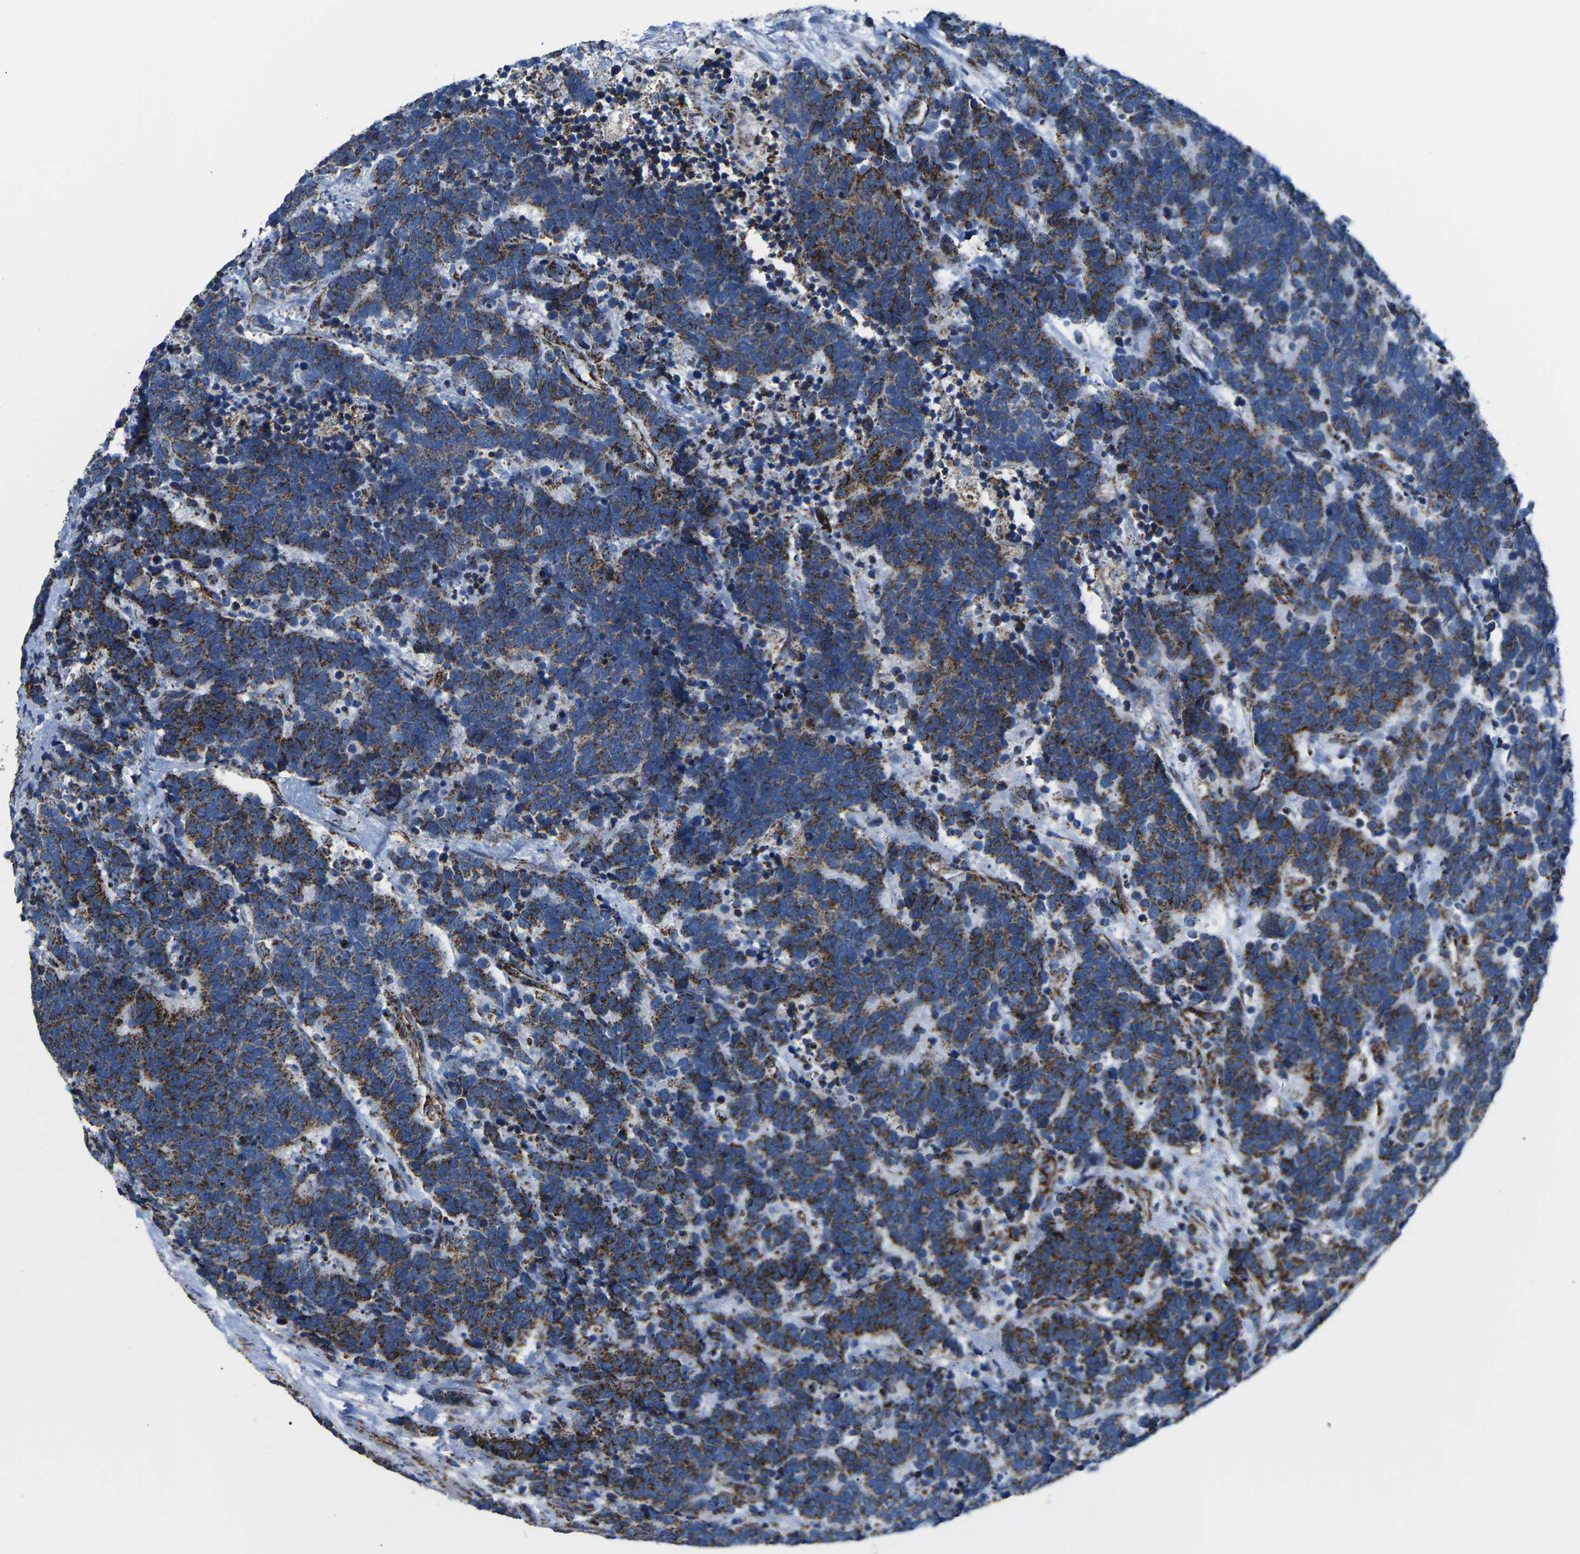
{"staining": {"intensity": "strong", "quantity": "25%-75%", "location": "cytoplasmic/membranous"}, "tissue": "carcinoid", "cell_type": "Tumor cells", "image_type": "cancer", "snomed": [{"axis": "morphology", "description": "Carcinoma, NOS"}, {"axis": "morphology", "description": "Carcinoid, malignant, NOS"}, {"axis": "topography", "description": "Urinary bladder"}], "caption": "Protein analysis of carcinoid tissue exhibits strong cytoplasmic/membranous positivity in about 25%-75% of tumor cells.", "gene": "MT-CO2", "patient": {"sex": "male", "age": 57}}